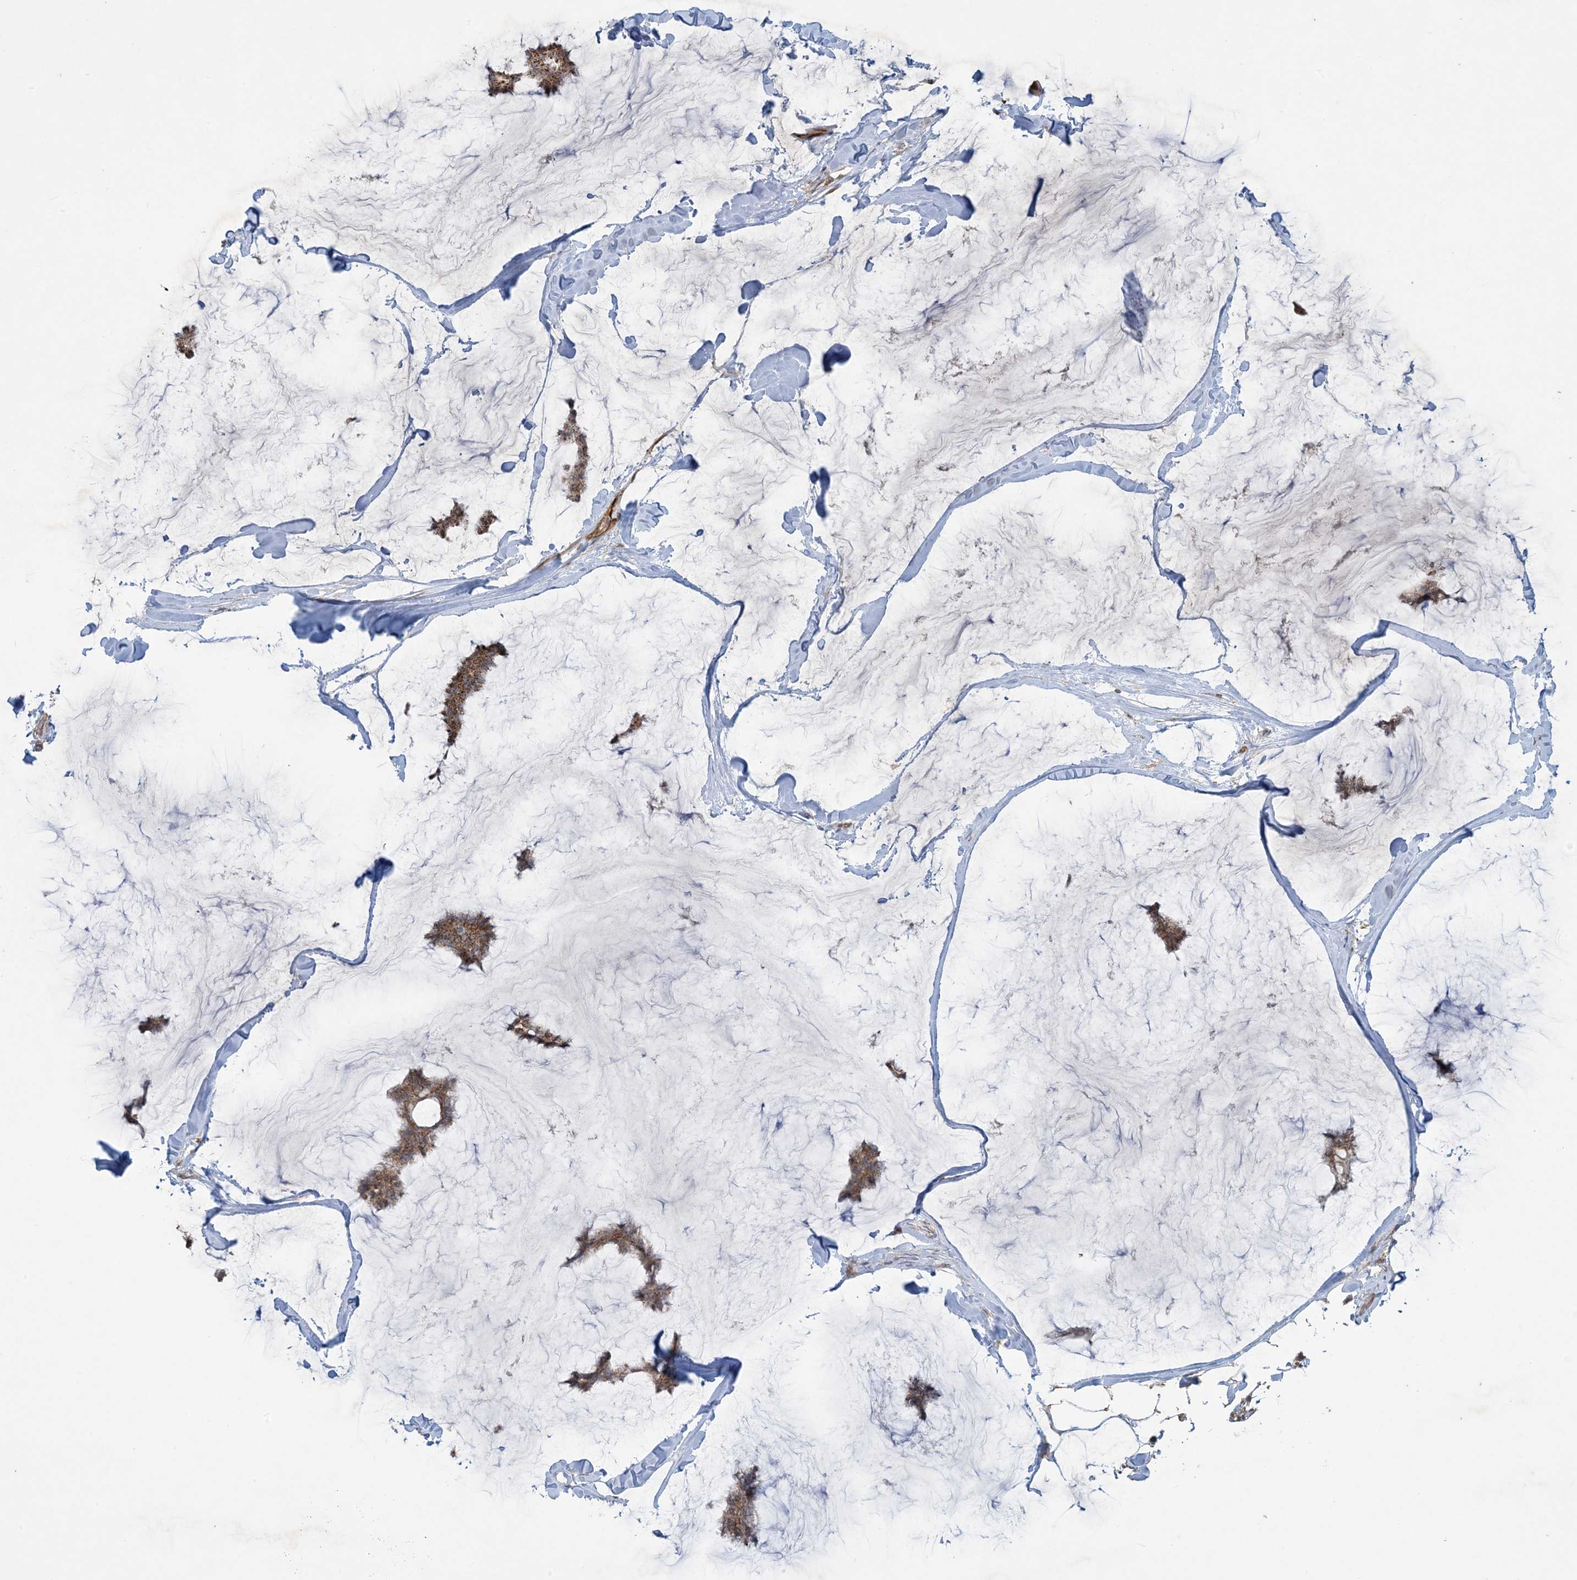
{"staining": {"intensity": "moderate", "quantity": ">75%", "location": "cytoplasmic/membranous"}, "tissue": "breast cancer", "cell_type": "Tumor cells", "image_type": "cancer", "snomed": [{"axis": "morphology", "description": "Duct carcinoma"}, {"axis": "topography", "description": "Breast"}], "caption": "This is an image of IHC staining of invasive ductal carcinoma (breast), which shows moderate staining in the cytoplasmic/membranous of tumor cells.", "gene": "PPM1F", "patient": {"sex": "female", "age": 93}}